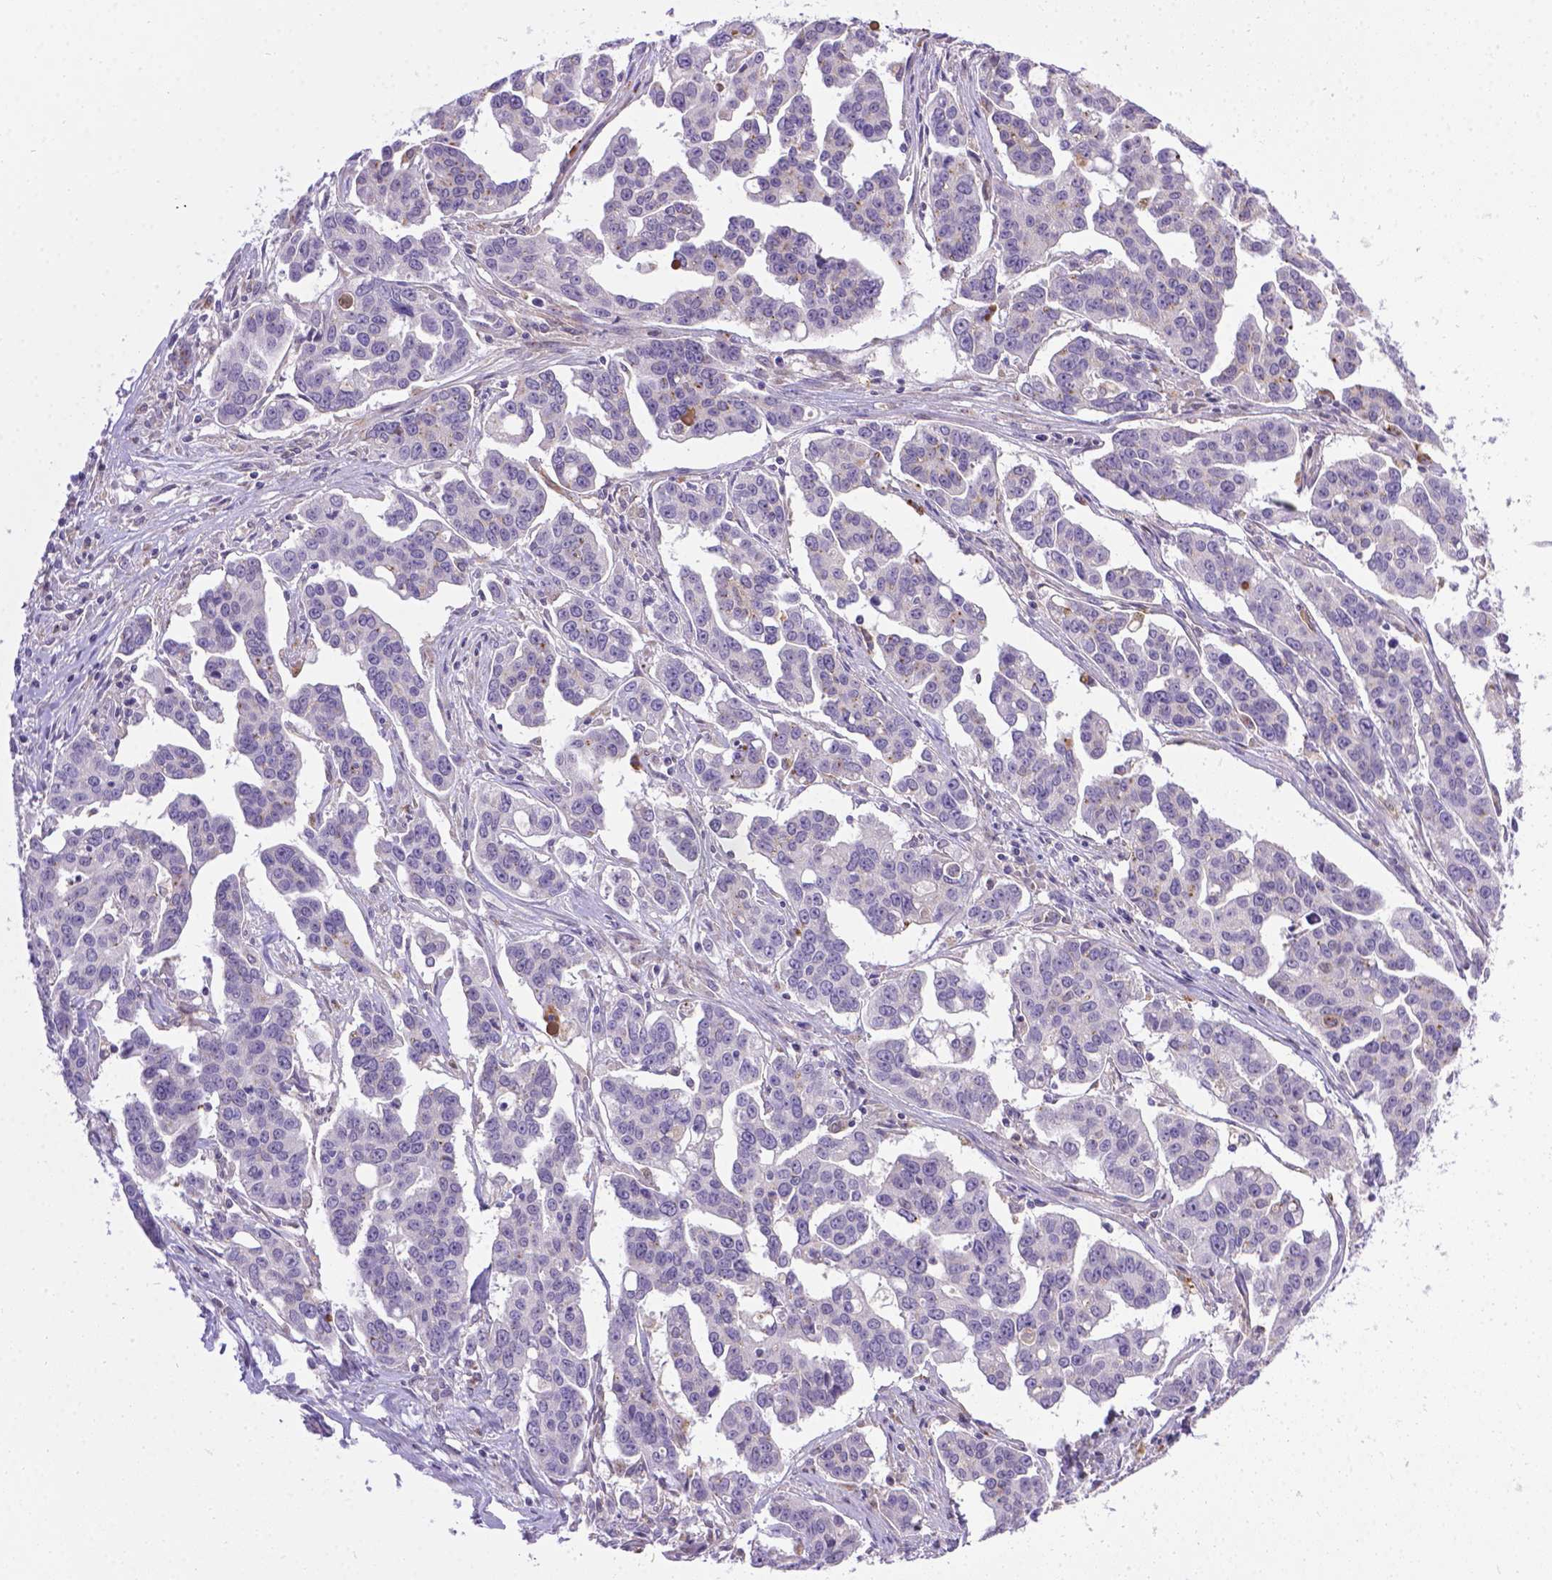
{"staining": {"intensity": "negative", "quantity": "none", "location": "none"}, "tissue": "ovarian cancer", "cell_type": "Tumor cells", "image_type": "cancer", "snomed": [{"axis": "morphology", "description": "Carcinoma, endometroid"}, {"axis": "topography", "description": "Ovary"}], "caption": "Tumor cells are negative for brown protein staining in ovarian cancer (endometroid carcinoma).", "gene": "TM4SF18", "patient": {"sex": "female", "age": 78}}